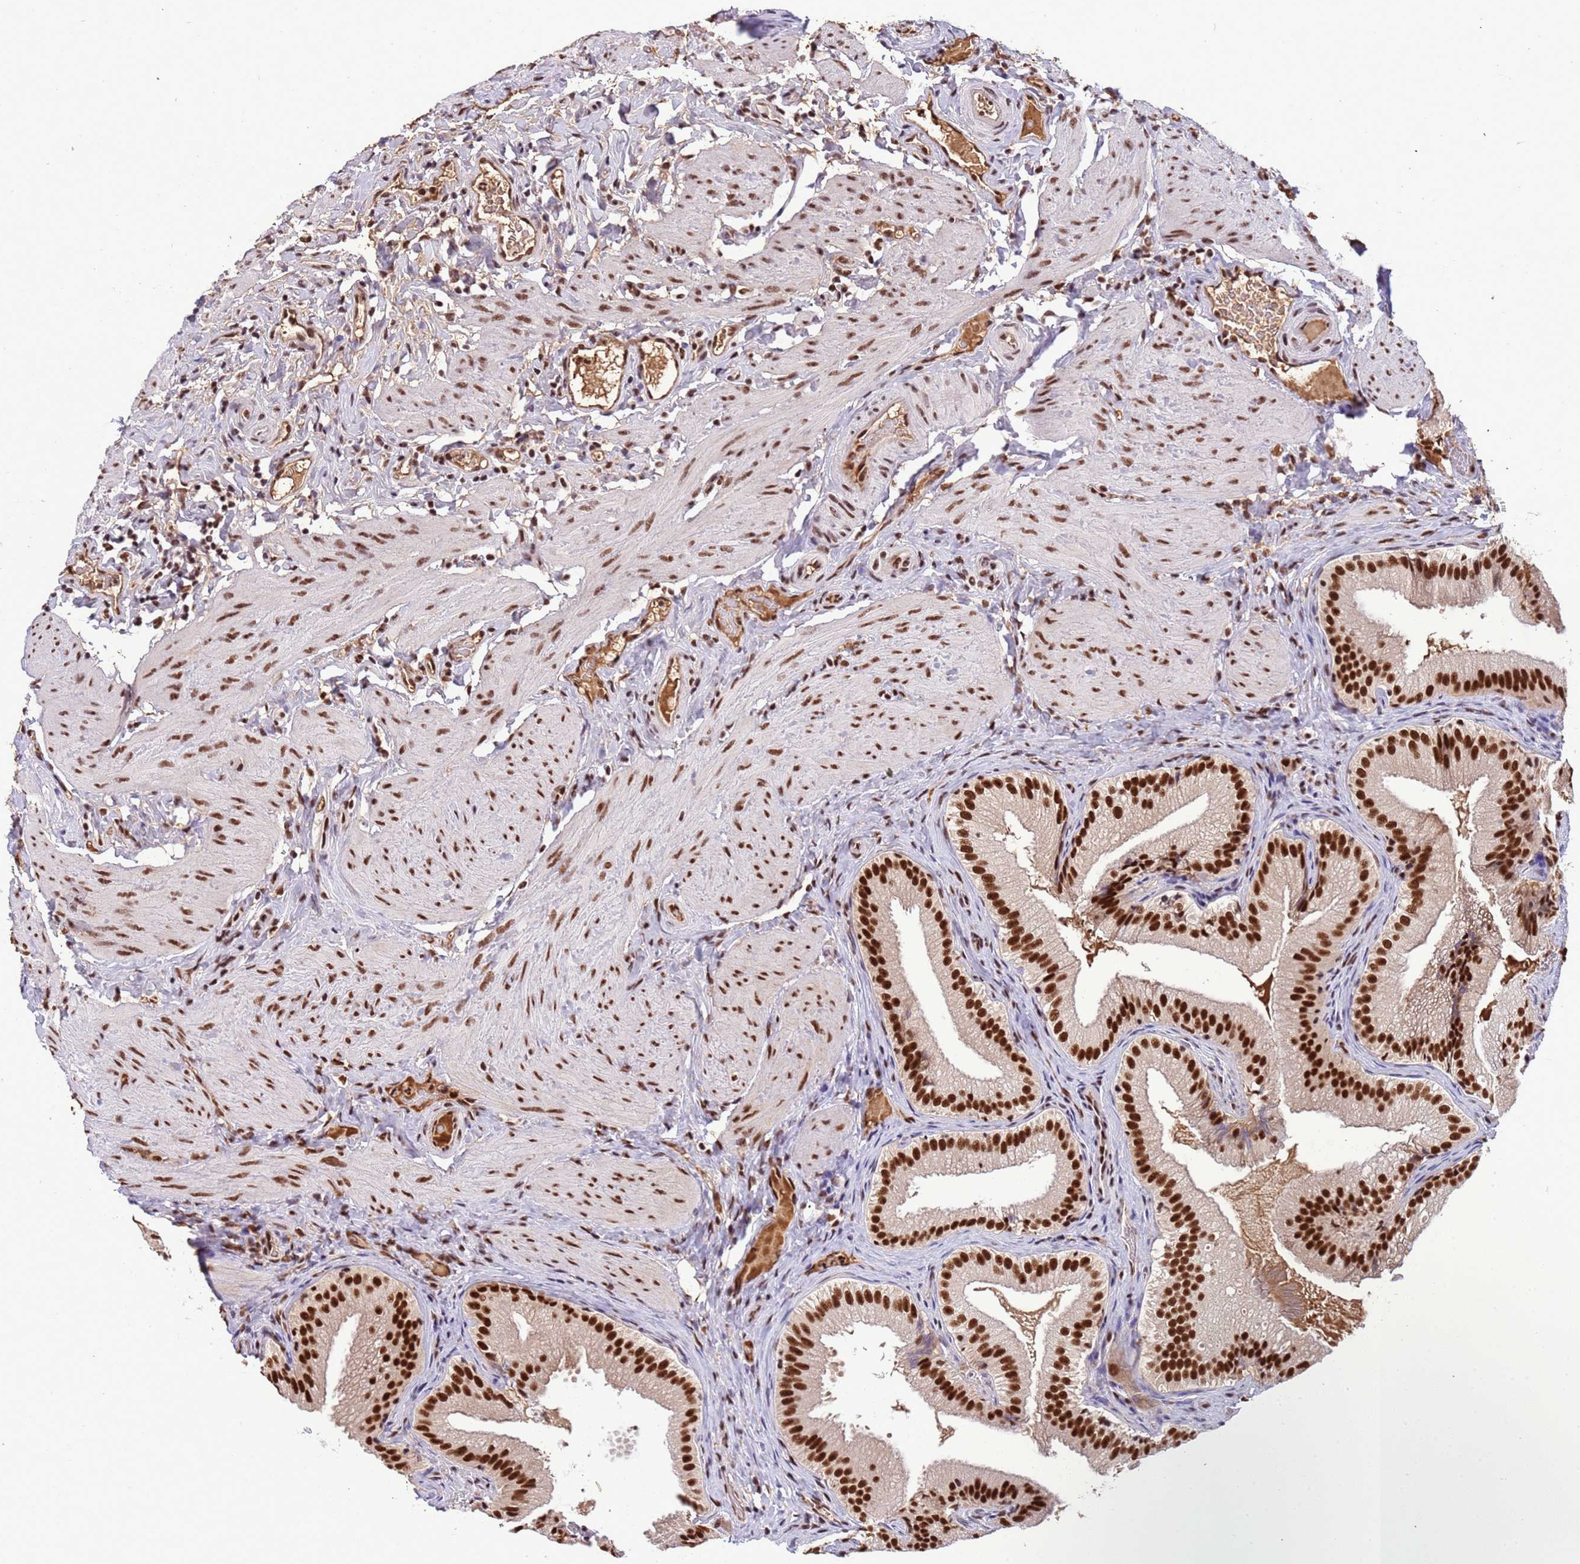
{"staining": {"intensity": "strong", "quantity": ">75%", "location": "nuclear"}, "tissue": "gallbladder", "cell_type": "Glandular cells", "image_type": "normal", "snomed": [{"axis": "morphology", "description": "Normal tissue, NOS"}, {"axis": "topography", "description": "Gallbladder"}], "caption": "Immunohistochemistry (IHC) photomicrograph of unremarkable gallbladder: human gallbladder stained using immunohistochemistry (IHC) shows high levels of strong protein expression localized specifically in the nuclear of glandular cells, appearing as a nuclear brown color.", "gene": "SRRT", "patient": {"sex": "female", "age": 30}}